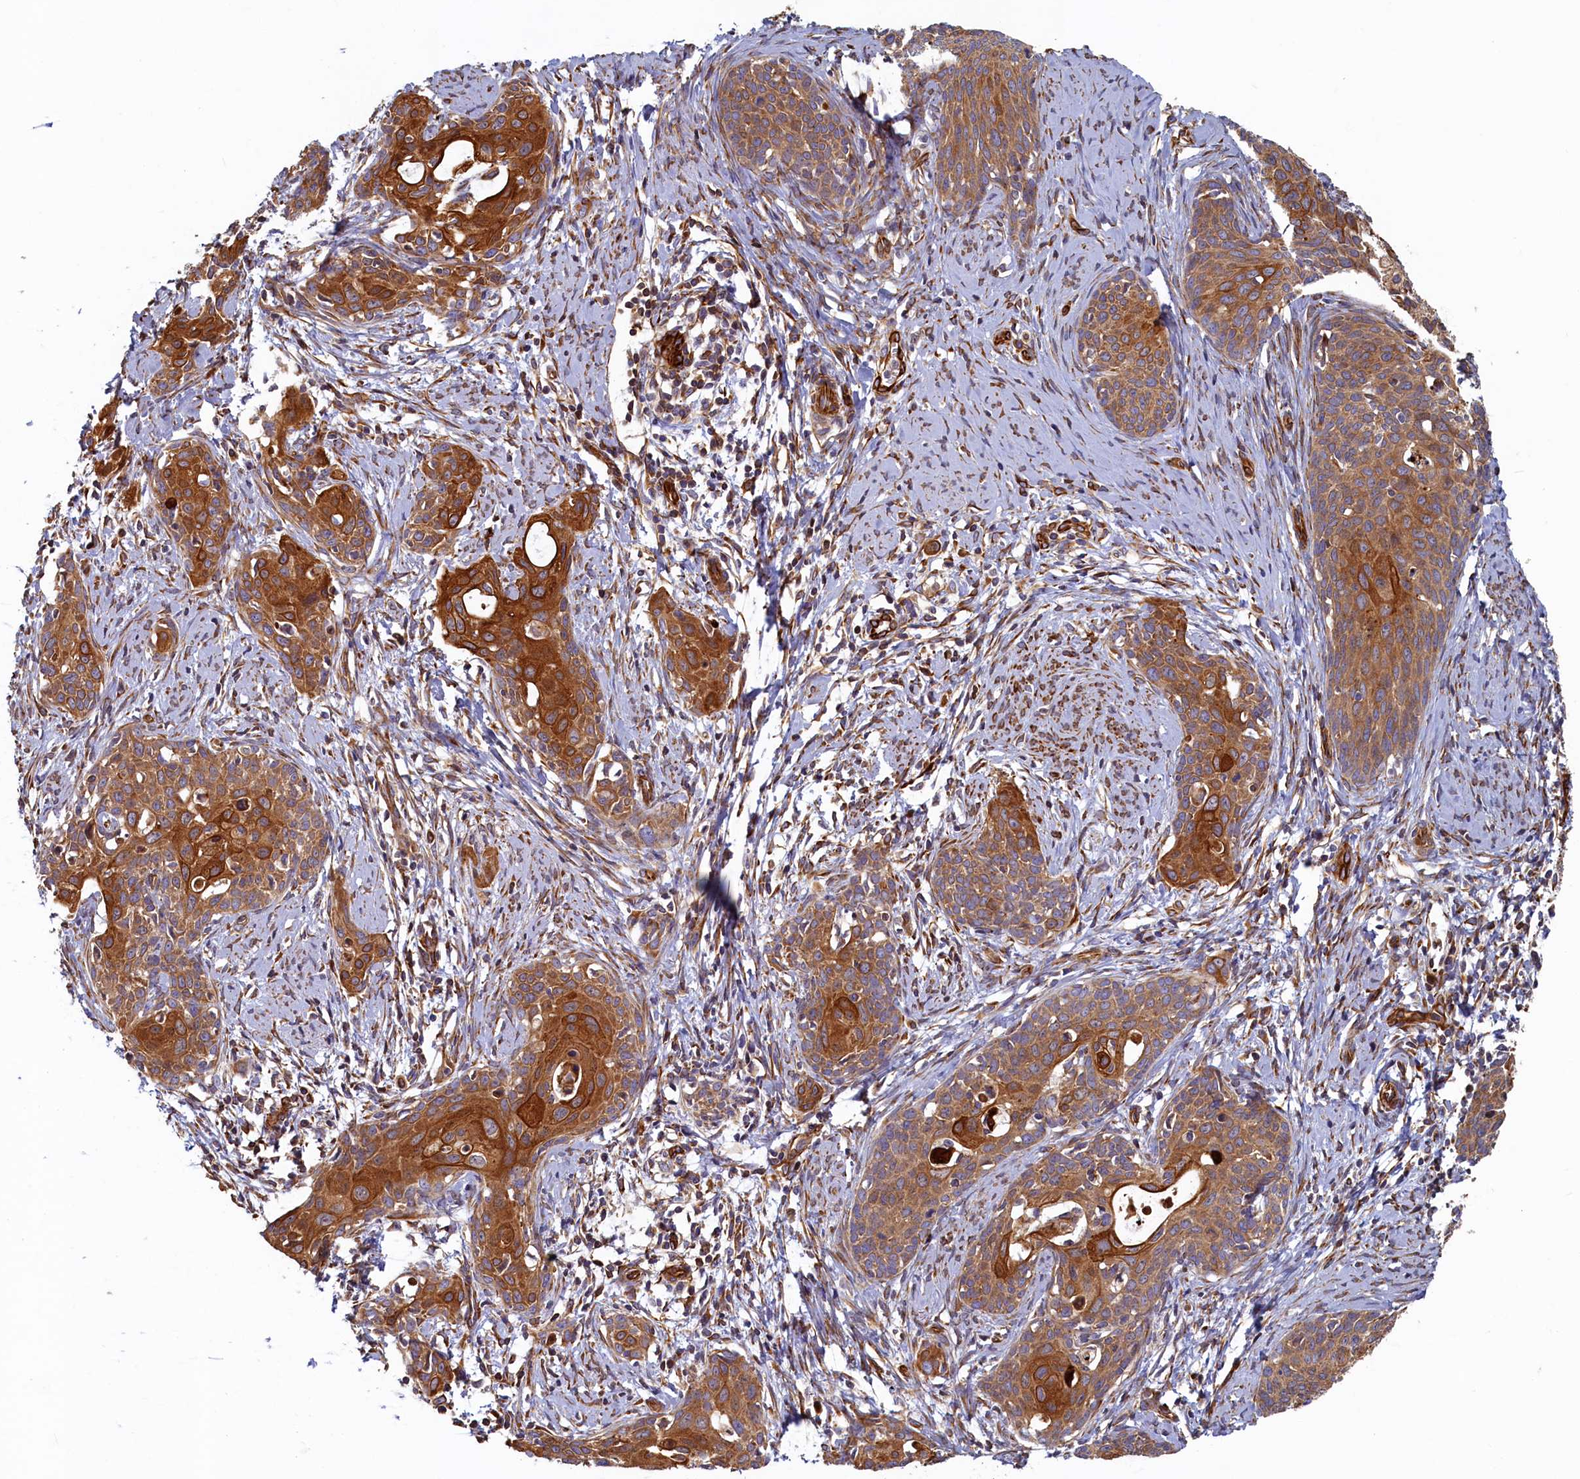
{"staining": {"intensity": "strong", "quantity": "25%-75%", "location": "cytoplasmic/membranous"}, "tissue": "cervical cancer", "cell_type": "Tumor cells", "image_type": "cancer", "snomed": [{"axis": "morphology", "description": "Squamous cell carcinoma, NOS"}, {"axis": "topography", "description": "Cervix"}], "caption": "This histopathology image displays squamous cell carcinoma (cervical) stained with immunohistochemistry to label a protein in brown. The cytoplasmic/membranous of tumor cells show strong positivity for the protein. Nuclei are counter-stained blue.", "gene": "LRRC57", "patient": {"sex": "female", "age": 52}}